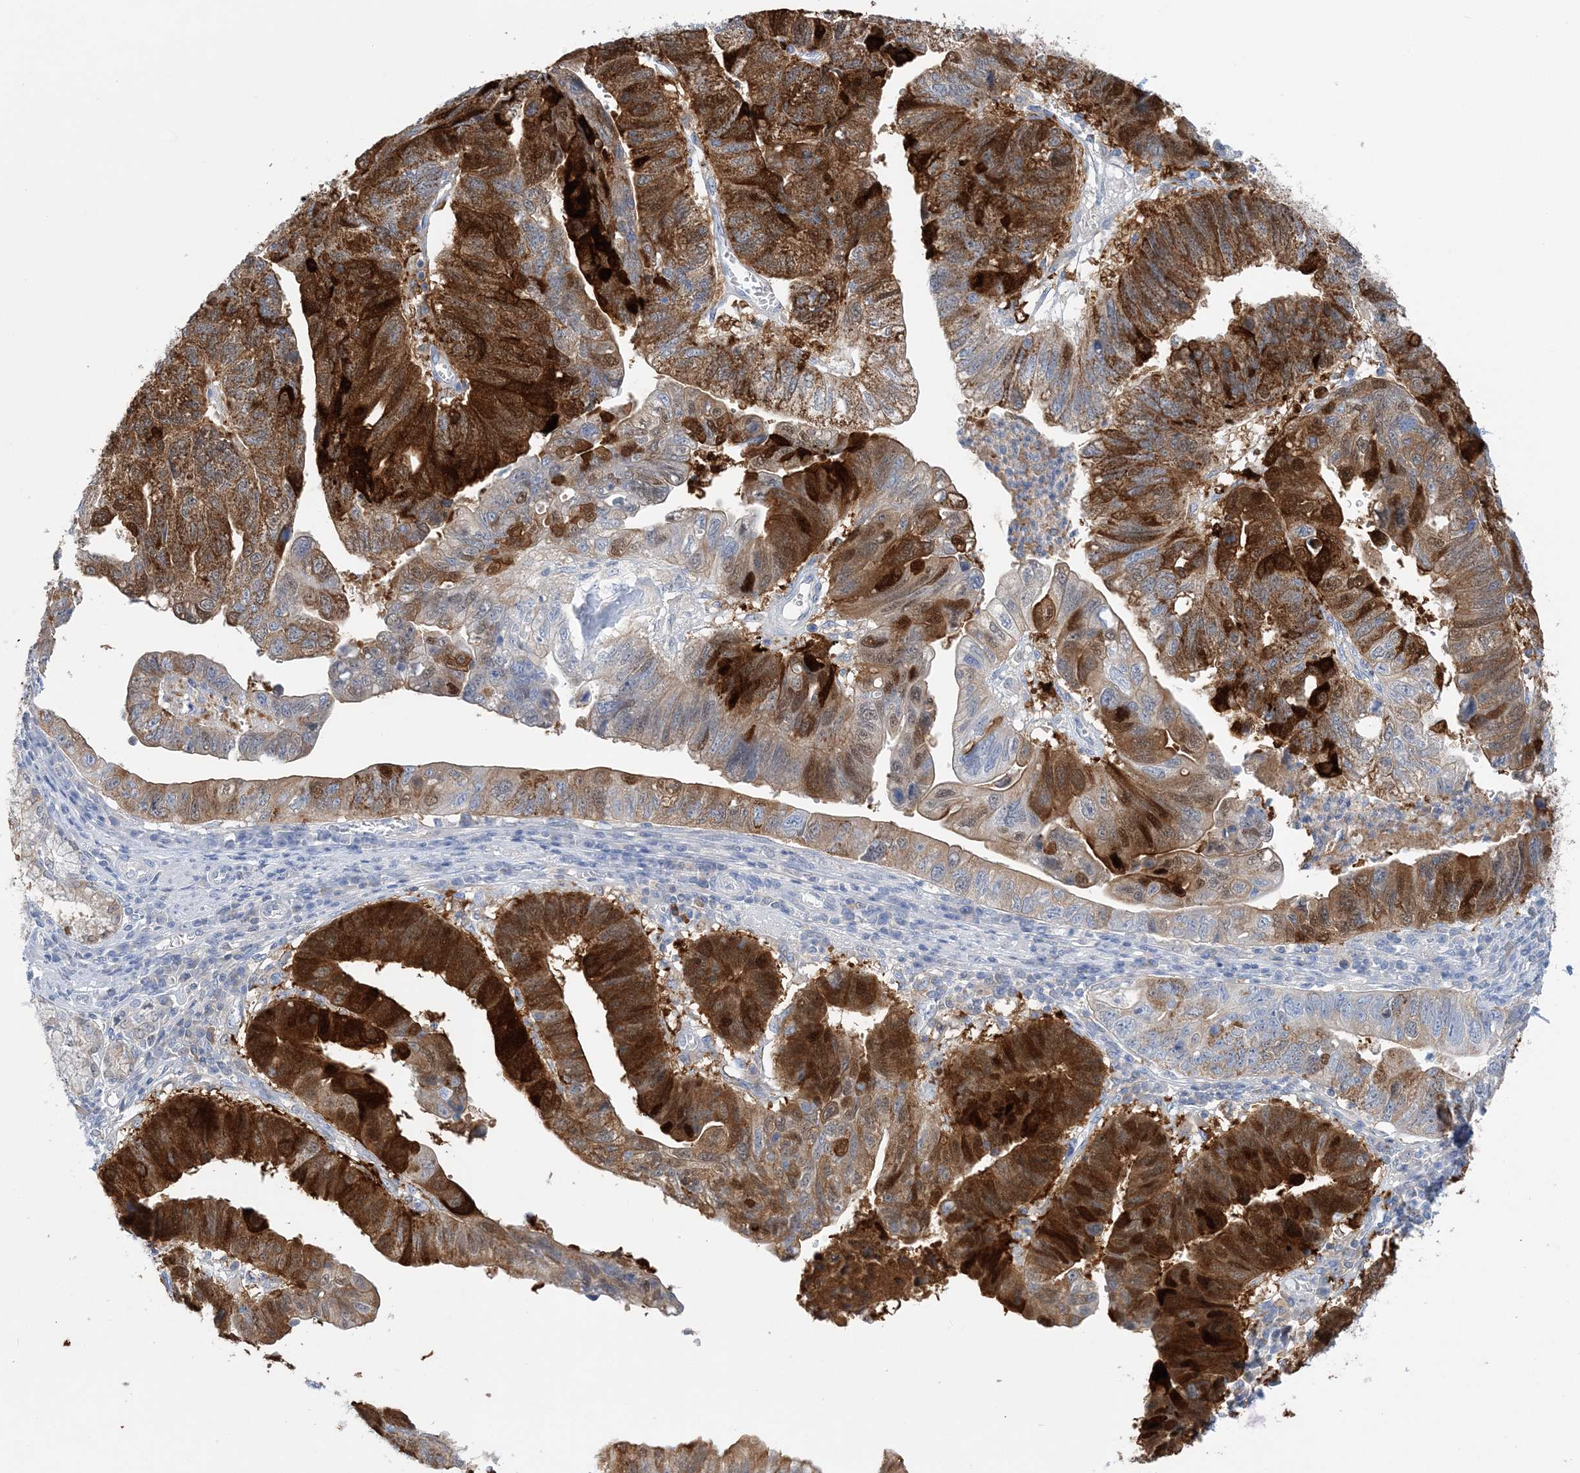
{"staining": {"intensity": "strong", "quantity": "25%-75%", "location": "cytoplasmic/membranous,nuclear"}, "tissue": "stomach cancer", "cell_type": "Tumor cells", "image_type": "cancer", "snomed": [{"axis": "morphology", "description": "Adenocarcinoma, NOS"}, {"axis": "topography", "description": "Stomach"}], "caption": "Human stomach cancer stained for a protein (brown) demonstrates strong cytoplasmic/membranous and nuclear positive staining in about 25%-75% of tumor cells.", "gene": "HMGCS1", "patient": {"sex": "male", "age": 59}}